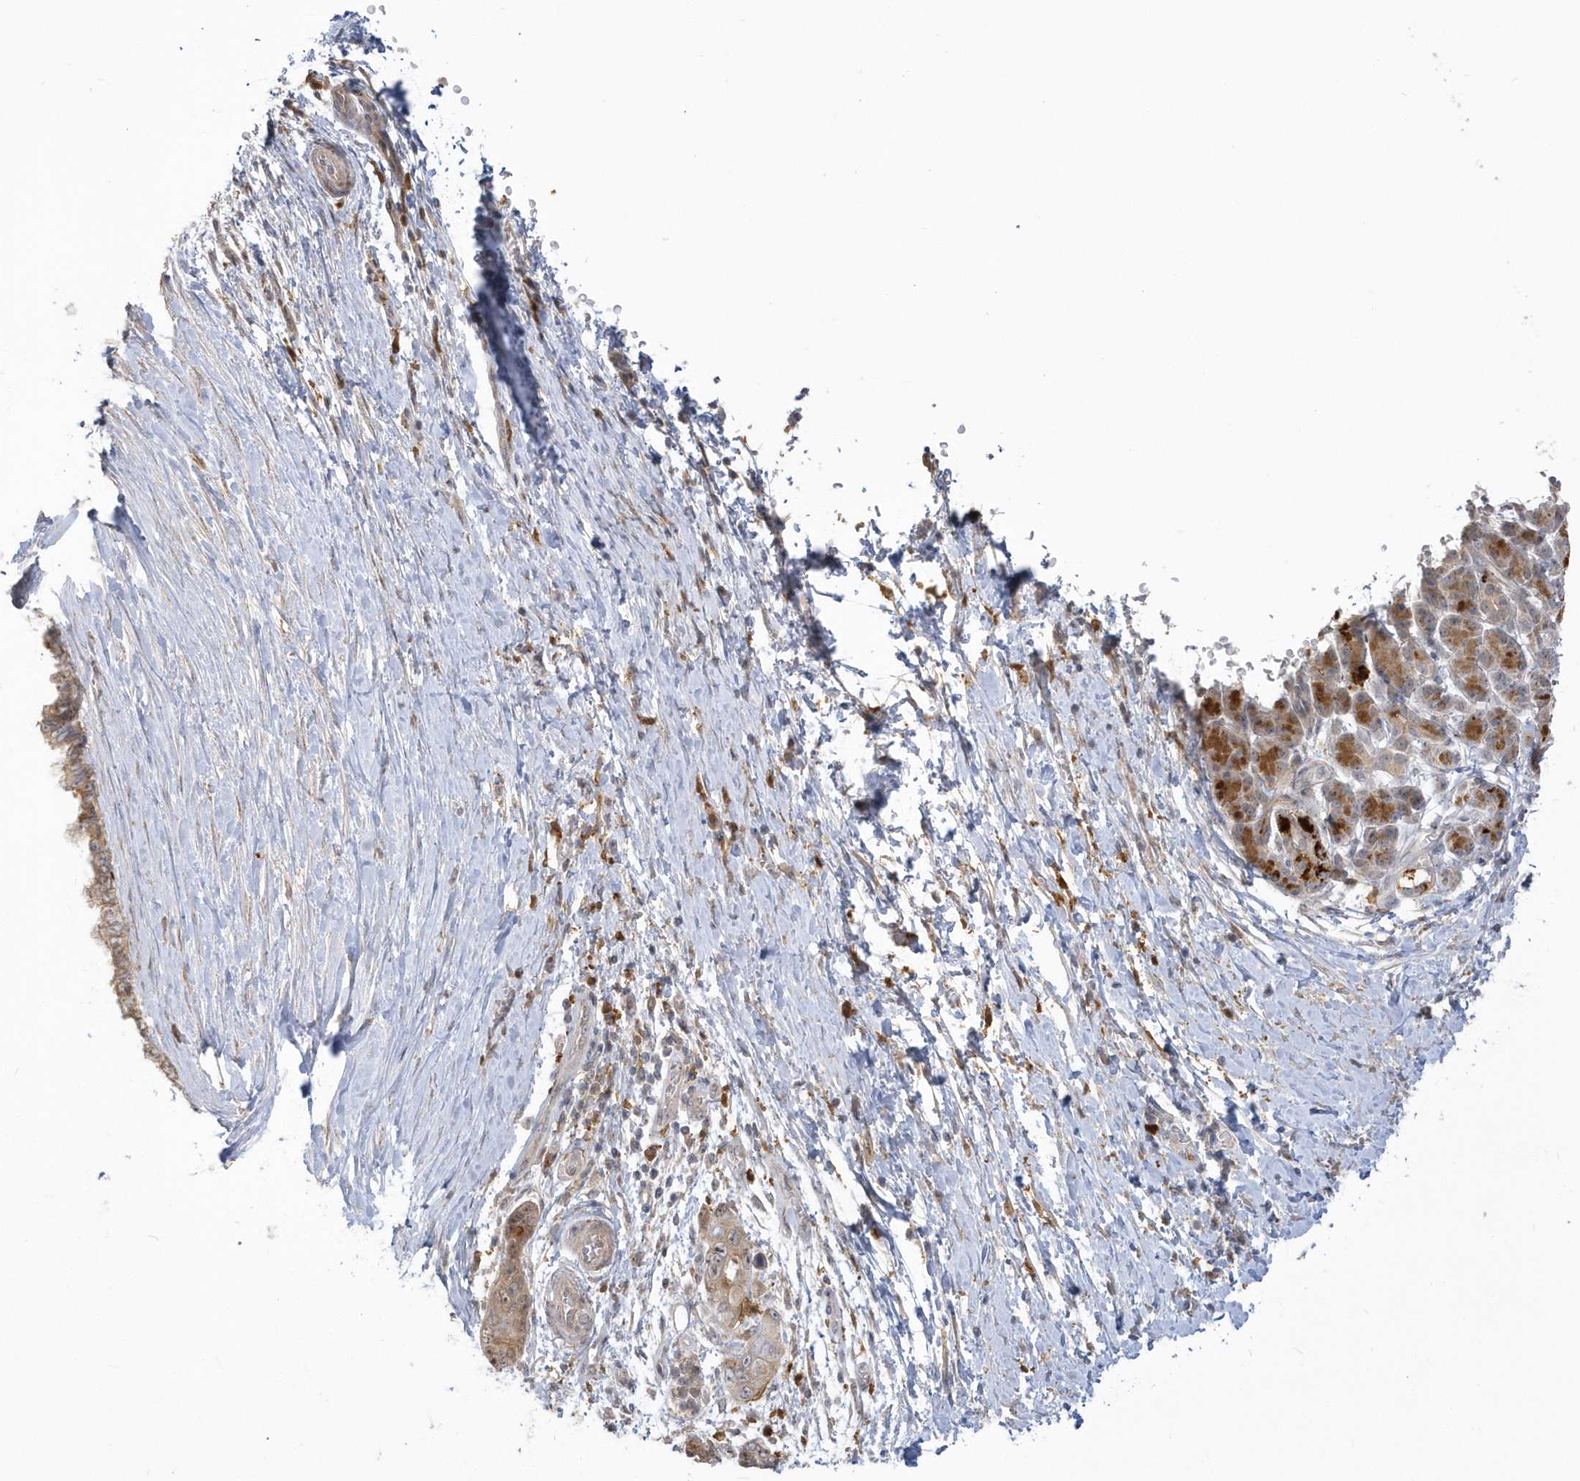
{"staining": {"intensity": "weak", "quantity": "25%-75%", "location": "cytoplasmic/membranous"}, "tissue": "pancreatic cancer", "cell_type": "Tumor cells", "image_type": "cancer", "snomed": [{"axis": "morphology", "description": "Adenocarcinoma, NOS"}, {"axis": "topography", "description": "Pancreas"}], "caption": "The micrograph demonstrates immunohistochemical staining of pancreatic cancer. There is weak cytoplasmic/membranous positivity is identified in about 25%-75% of tumor cells.", "gene": "NAF1", "patient": {"sex": "female", "age": 72}}